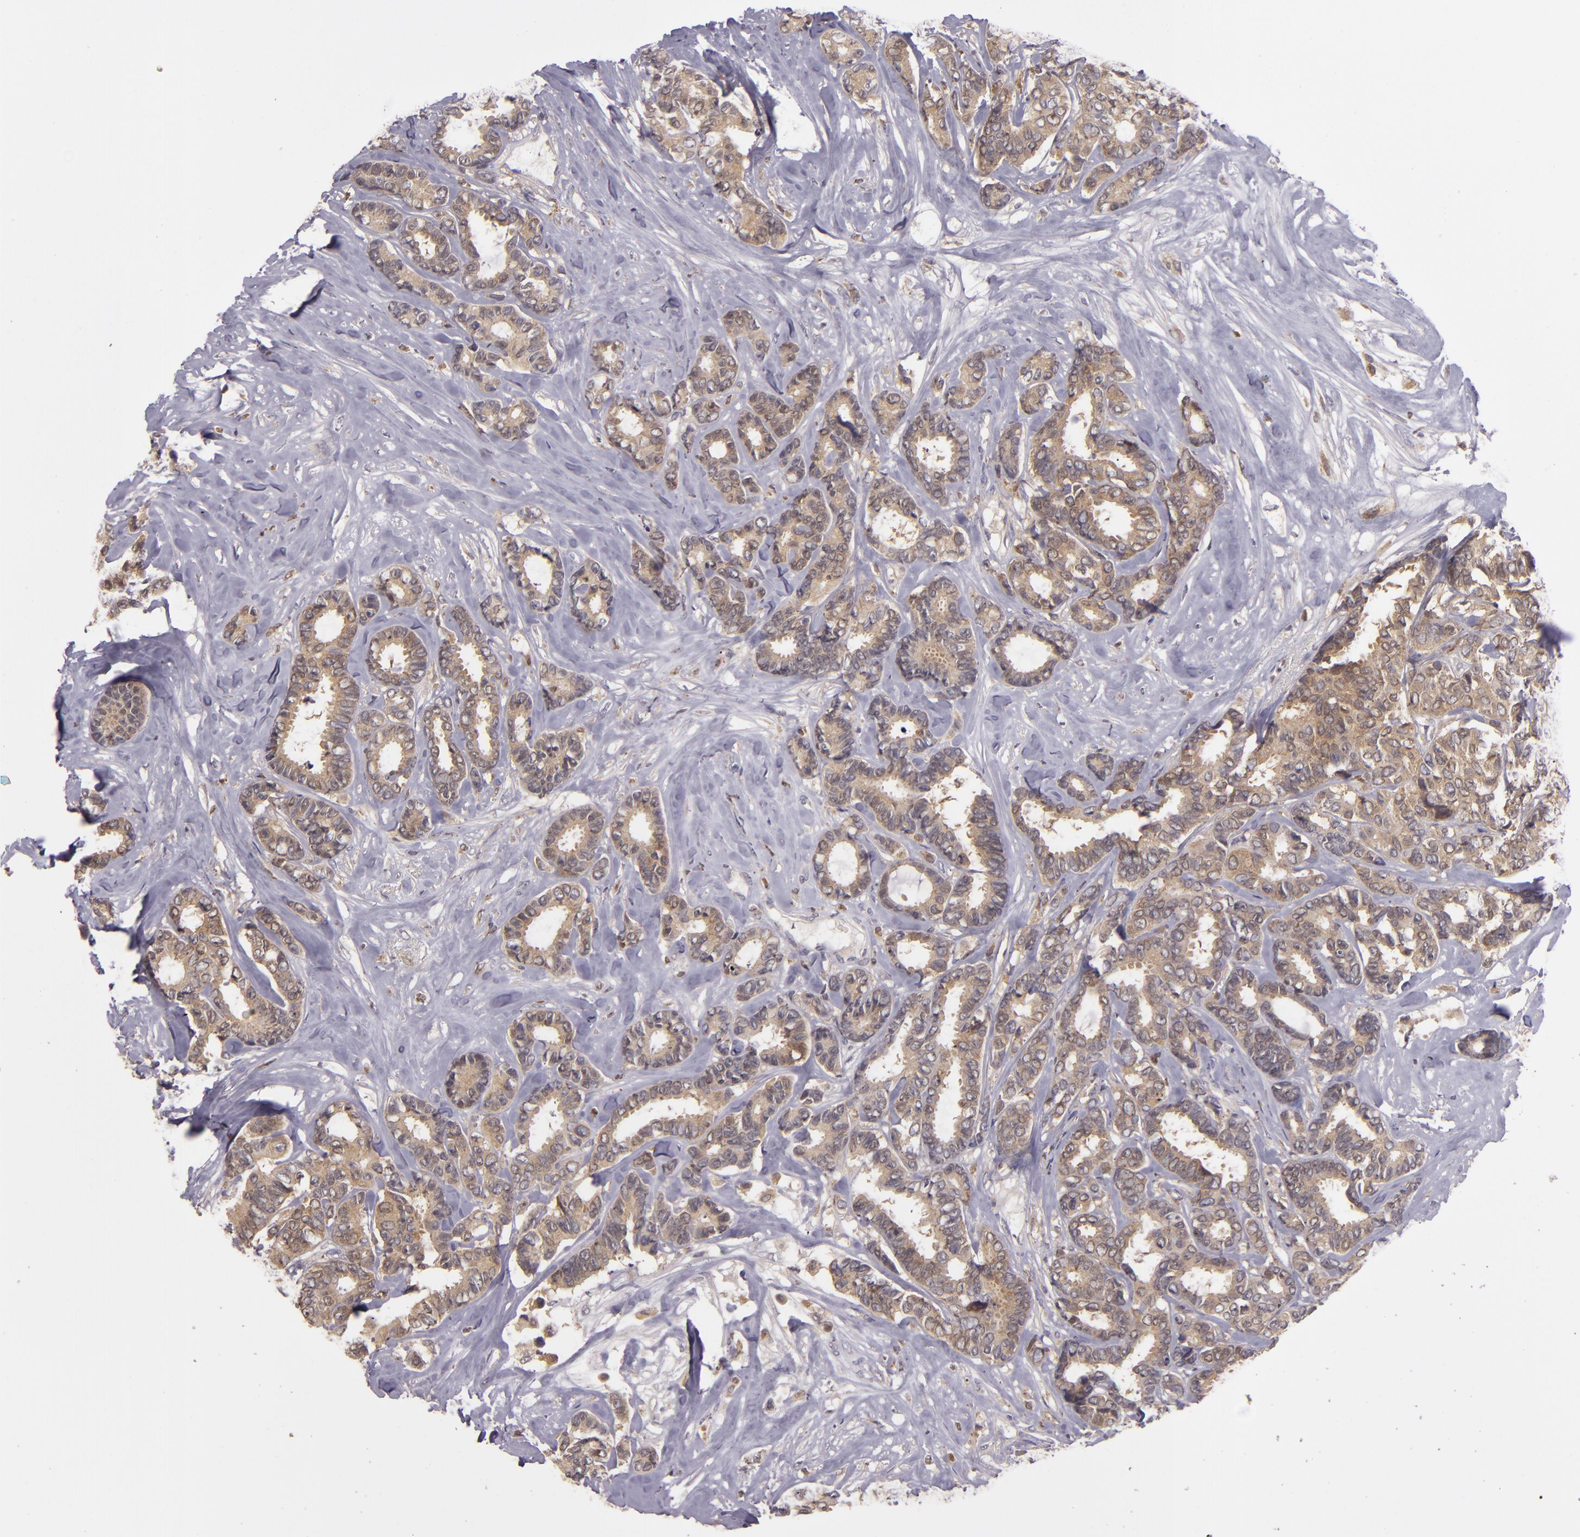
{"staining": {"intensity": "moderate", "quantity": ">75%", "location": "cytoplasmic/membranous"}, "tissue": "breast cancer", "cell_type": "Tumor cells", "image_type": "cancer", "snomed": [{"axis": "morphology", "description": "Duct carcinoma"}, {"axis": "topography", "description": "Breast"}], "caption": "Infiltrating ductal carcinoma (breast) was stained to show a protein in brown. There is medium levels of moderate cytoplasmic/membranous positivity in about >75% of tumor cells. Using DAB (3,3'-diaminobenzidine) (brown) and hematoxylin (blue) stains, captured at high magnification using brightfield microscopy.", "gene": "FHIT", "patient": {"sex": "female", "age": 87}}